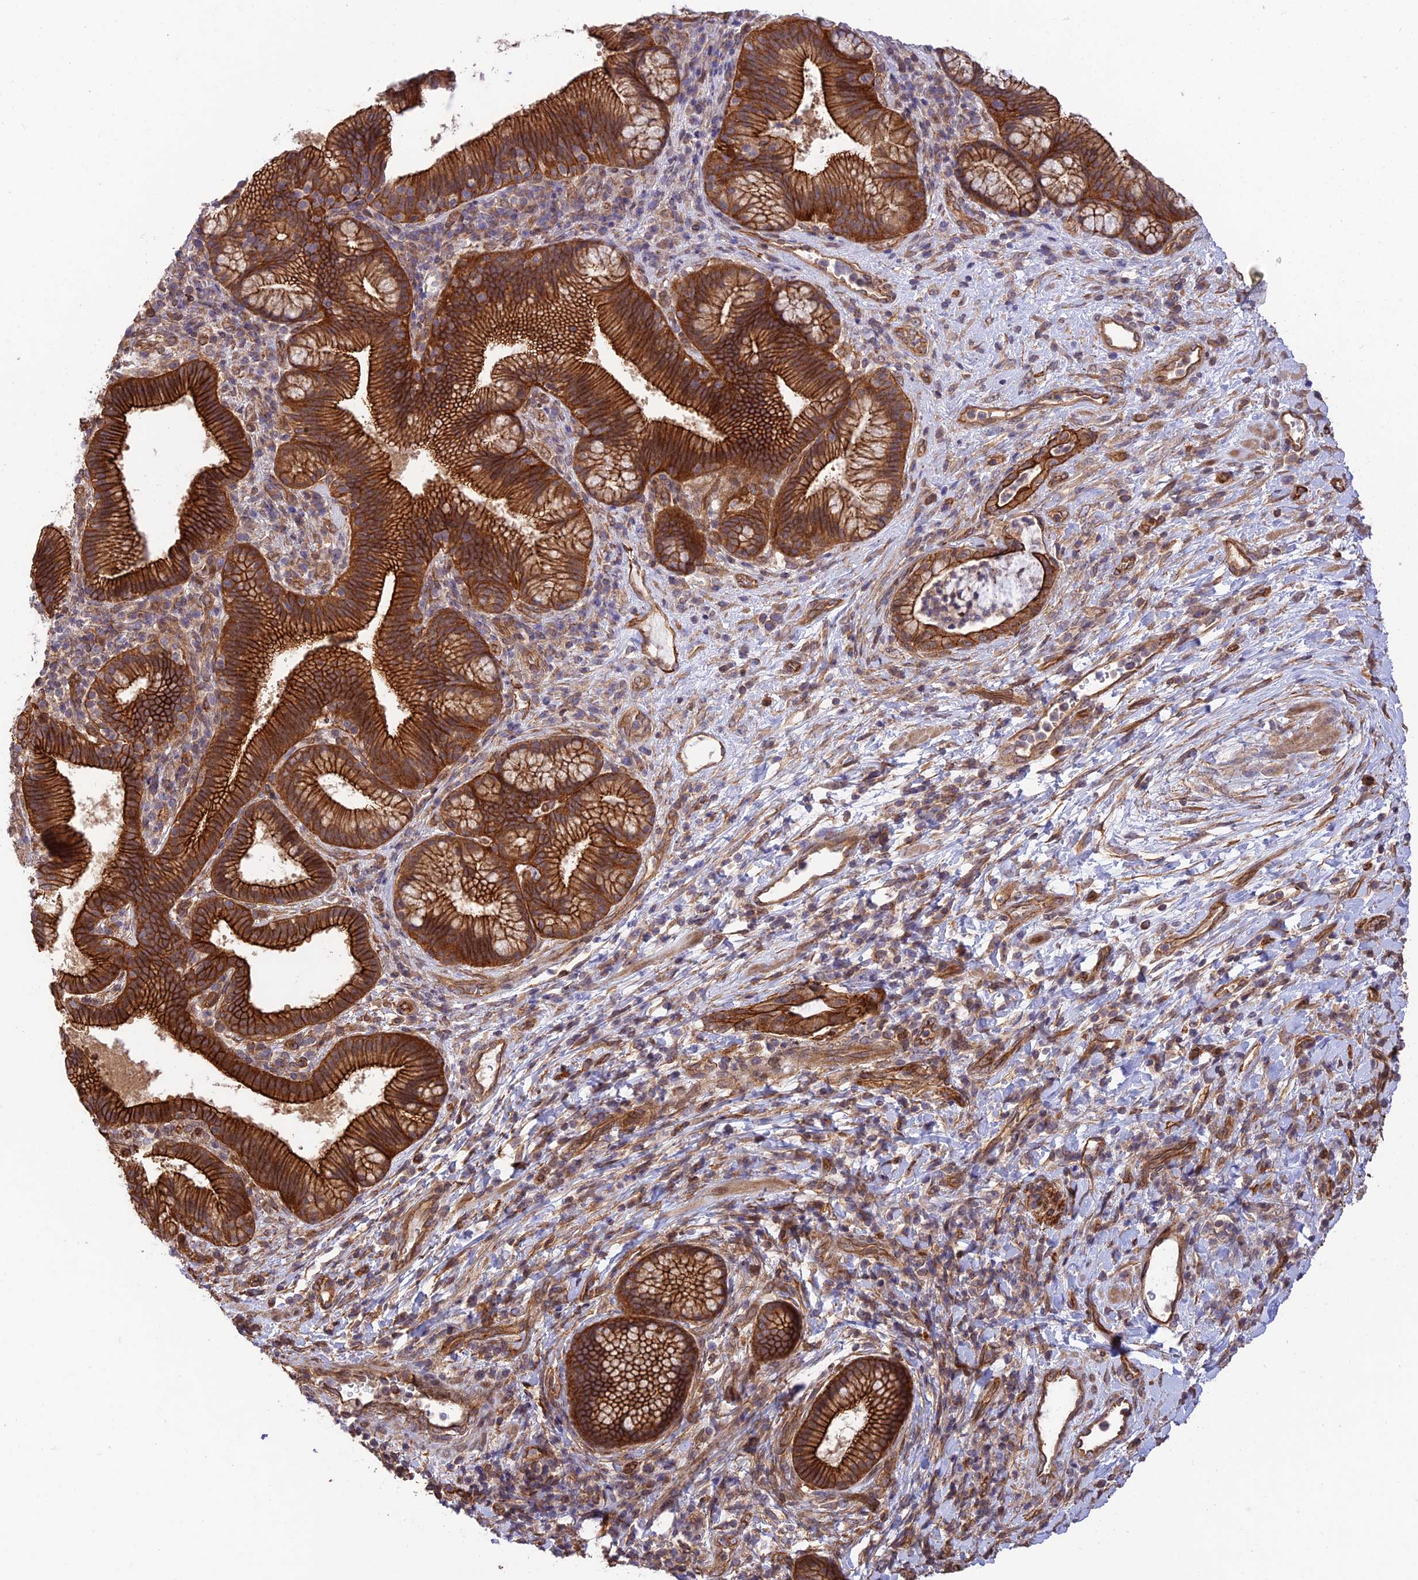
{"staining": {"intensity": "strong", "quantity": ">75%", "location": "cytoplasmic/membranous"}, "tissue": "pancreatic cancer", "cell_type": "Tumor cells", "image_type": "cancer", "snomed": [{"axis": "morphology", "description": "Normal tissue, NOS"}, {"axis": "morphology", "description": "Adenocarcinoma, NOS"}, {"axis": "topography", "description": "Pancreas"}], "caption": "Adenocarcinoma (pancreatic) stained for a protein exhibits strong cytoplasmic/membranous positivity in tumor cells.", "gene": "HOMER2", "patient": {"sex": "female", "age": 55}}